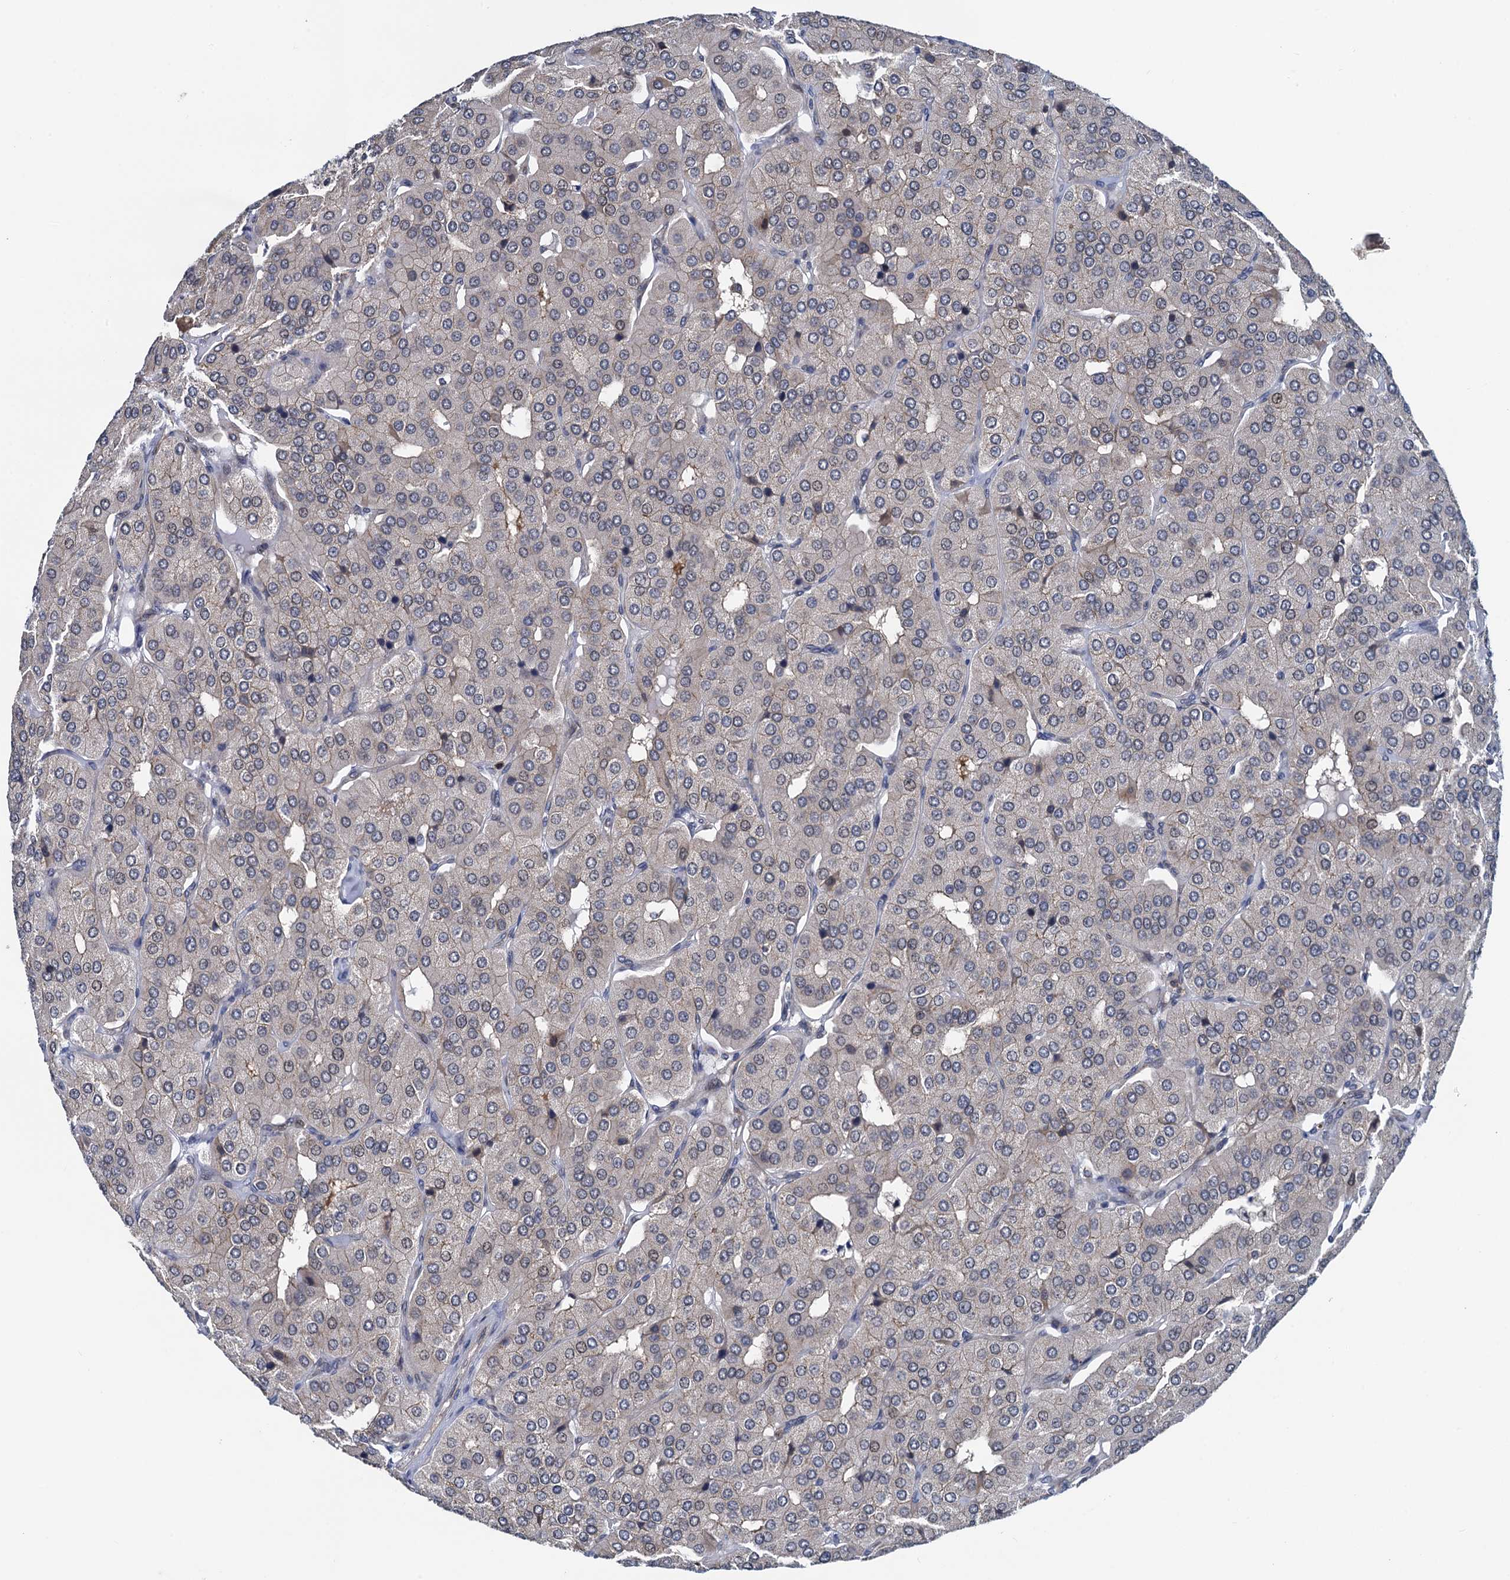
{"staining": {"intensity": "negative", "quantity": "none", "location": "none"}, "tissue": "parathyroid gland", "cell_type": "Glandular cells", "image_type": "normal", "snomed": [{"axis": "morphology", "description": "Normal tissue, NOS"}, {"axis": "morphology", "description": "Adenoma, NOS"}, {"axis": "topography", "description": "Parathyroid gland"}], "caption": "This is a micrograph of IHC staining of normal parathyroid gland, which shows no staining in glandular cells.", "gene": "RNF125", "patient": {"sex": "female", "age": 86}}